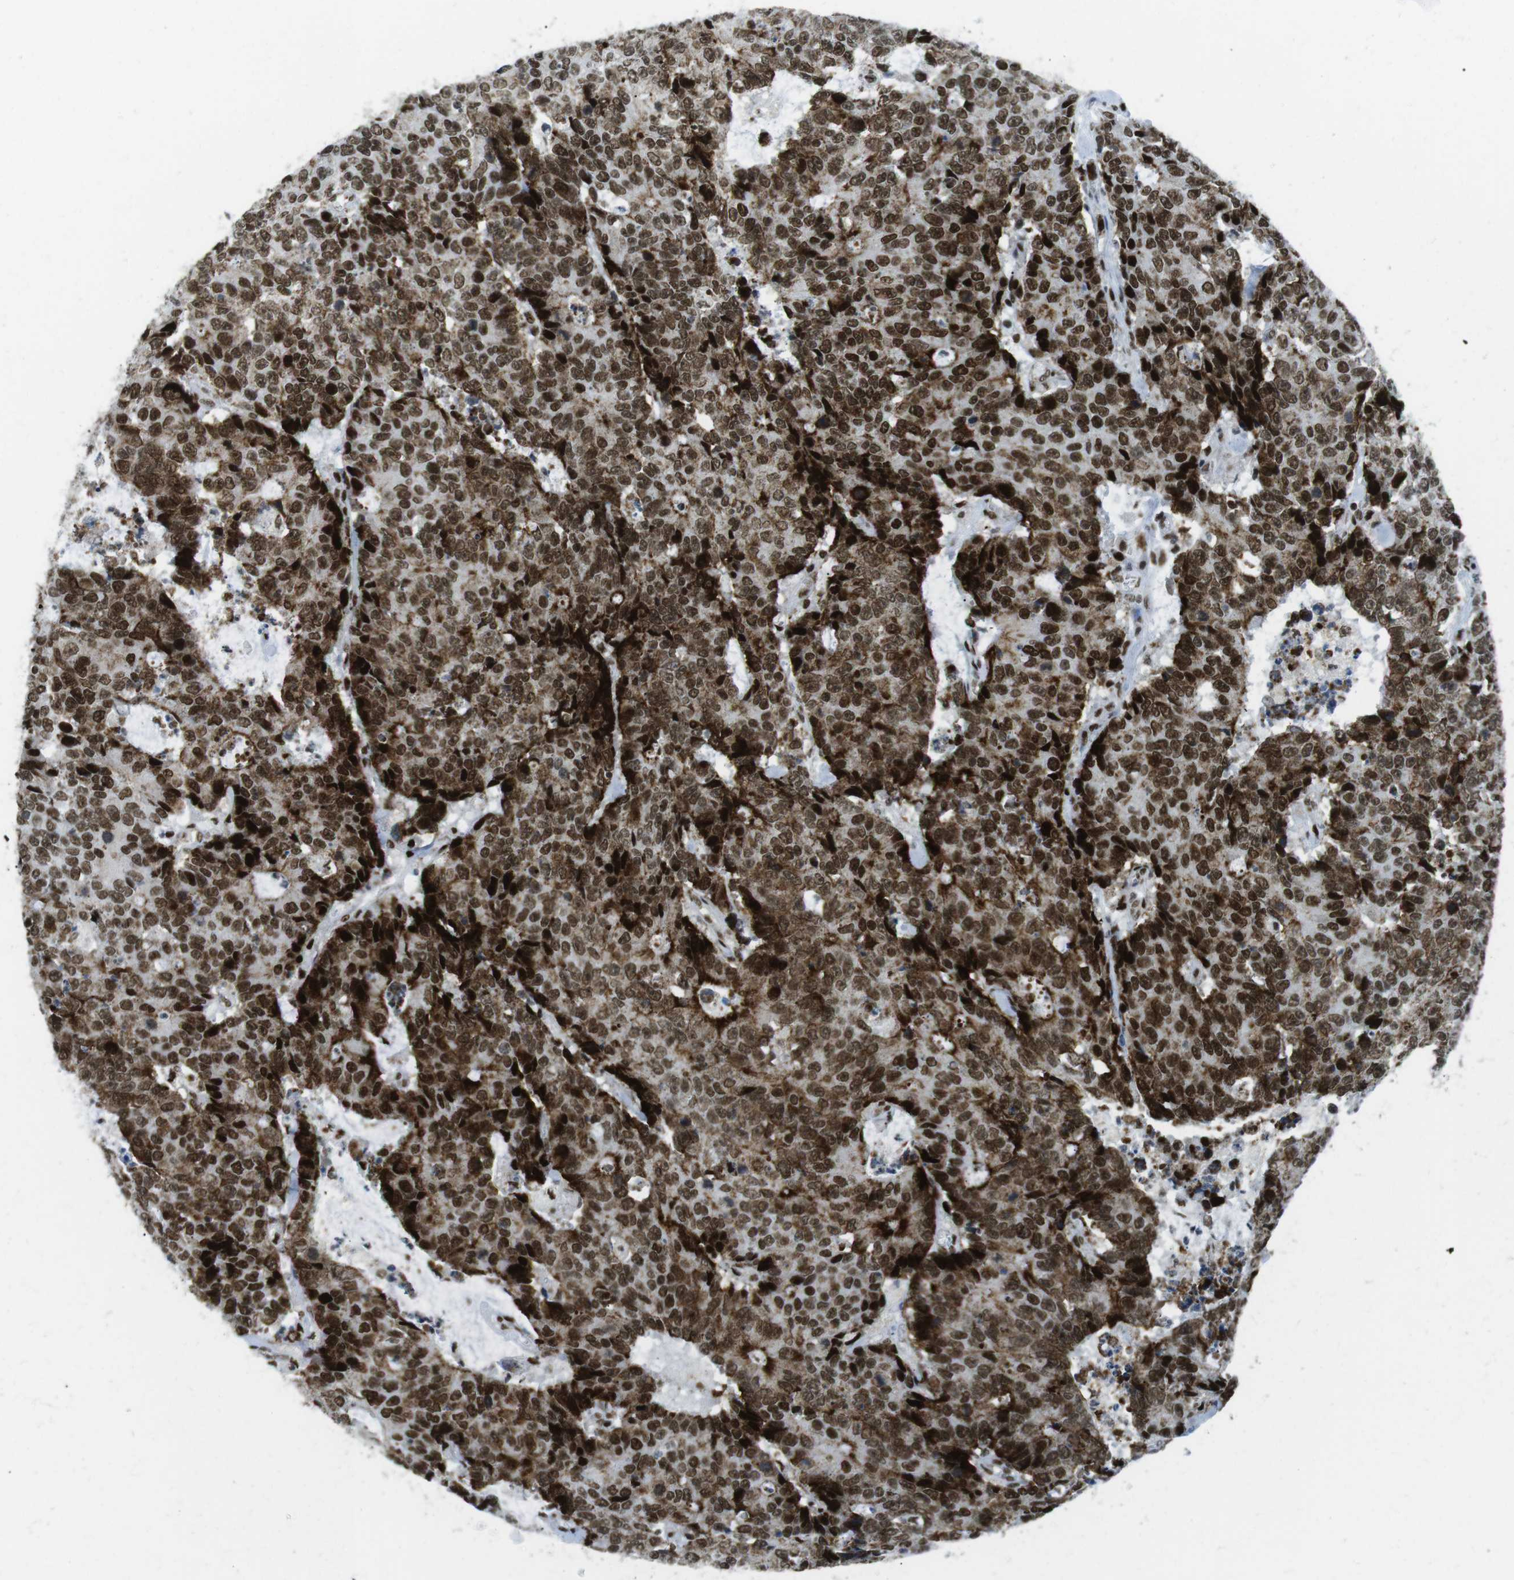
{"staining": {"intensity": "strong", "quantity": ">75%", "location": "nuclear"}, "tissue": "colorectal cancer", "cell_type": "Tumor cells", "image_type": "cancer", "snomed": [{"axis": "morphology", "description": "Adenocarcinoma, NOS"}, {"axis": "topography", "description": "Colon"}], "caption": "Protein expression by IHC displays strong nuclear expression in approximately >75% of tumor cells in colorectal cancer.", "gene": "ARID1A", "patient": {"sex": "female", "age": 86}}